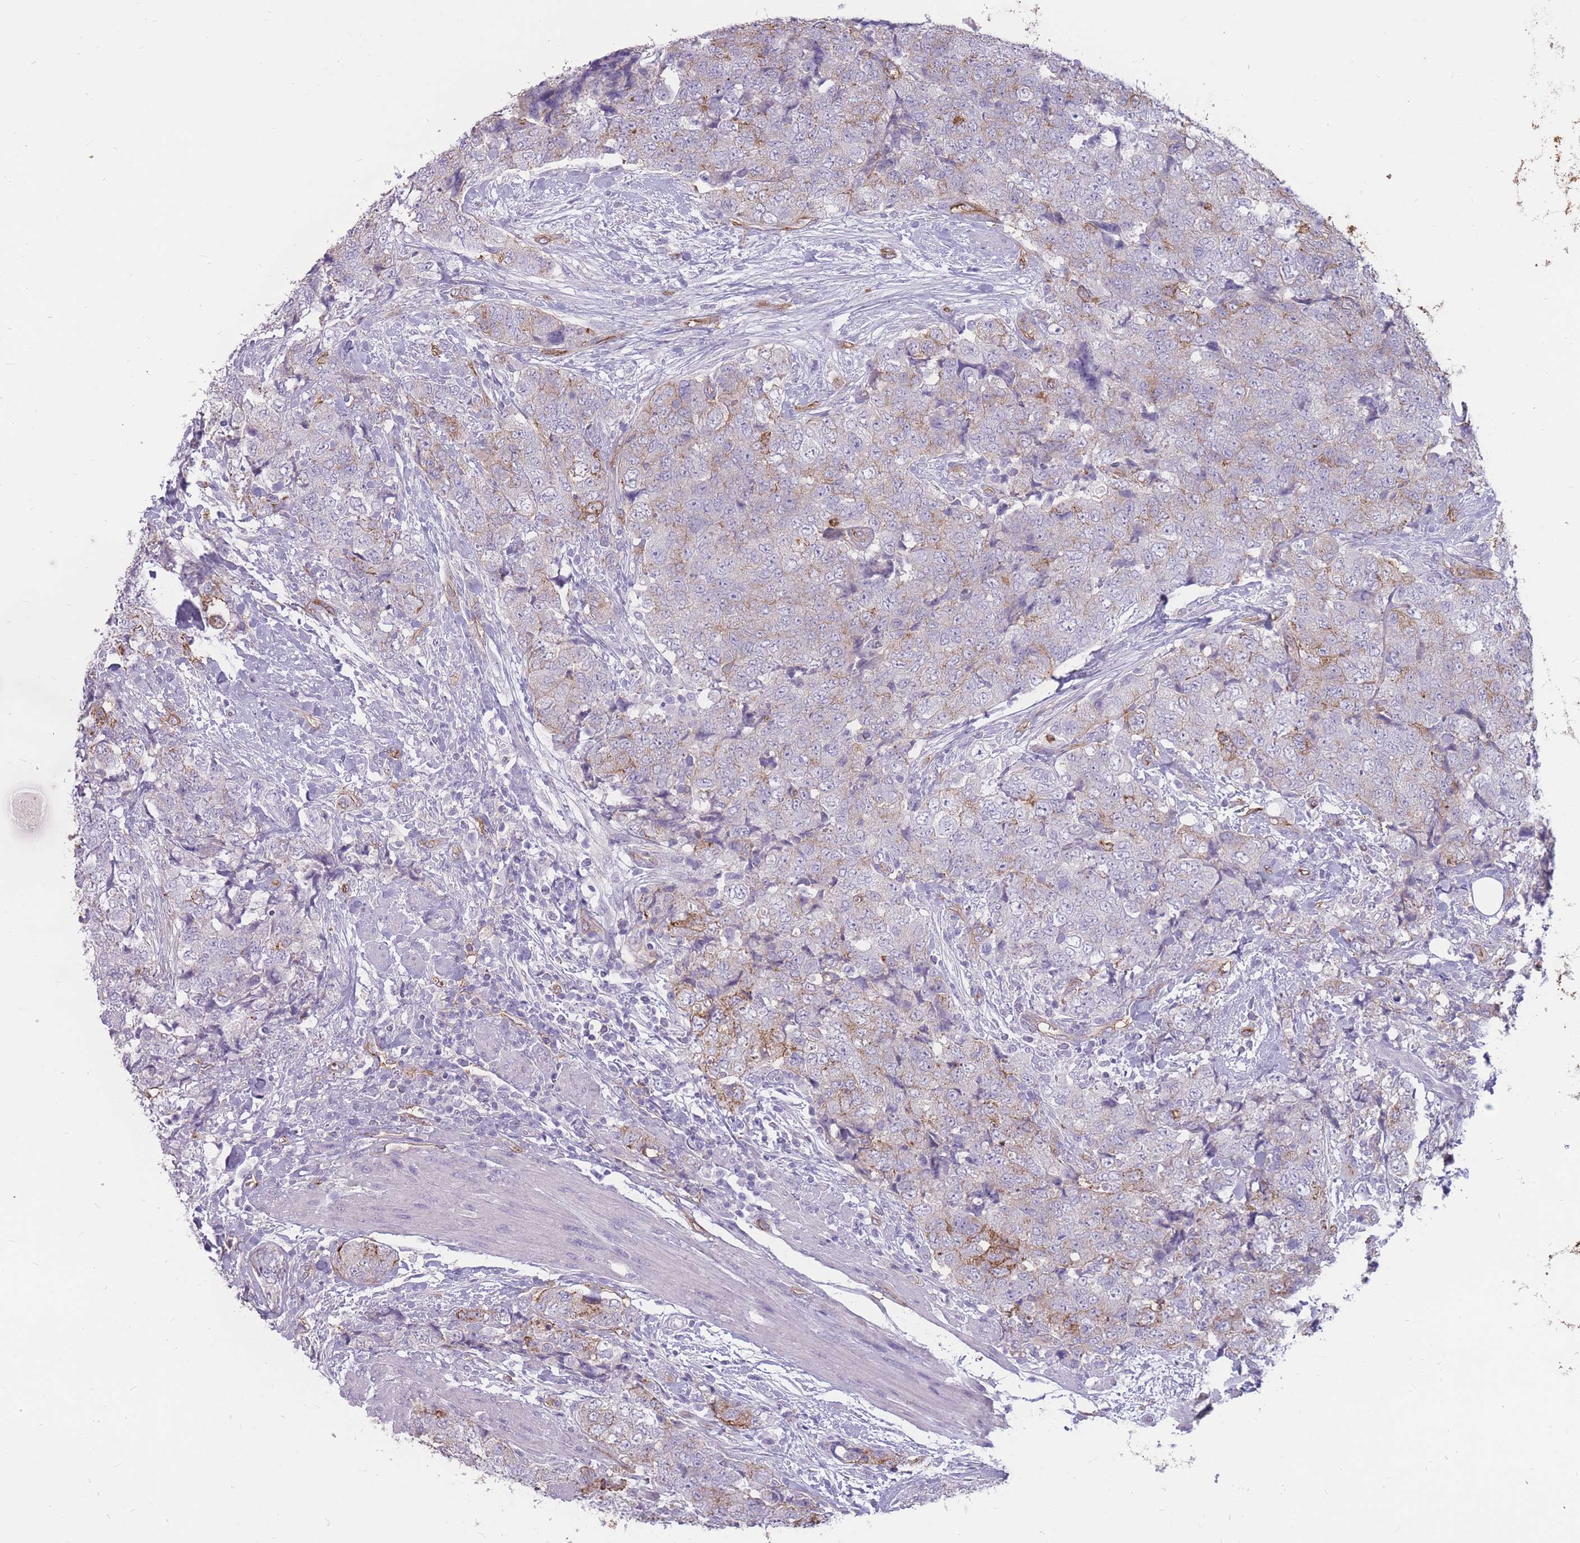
{"staining": {"intensity": "weak", "quantity": "<25%", "location": "cytoplasmic/membranous"}, "tissue": "urothelial cancer", "cell_type": "Tumor cells", "image_type": "cancer", "snomed": [{"axis": "morphology", "description": "Urothelial carcinoma, High grade"}, {"axis": "topography", "description": "Urinary bladder"}], "caption": "Tumor cells show no significant protein expression in urothelial cancer. Nuclei are stained in blue.", "gene": "GNA11", "patient": {"sex": "female", "age": 78}}